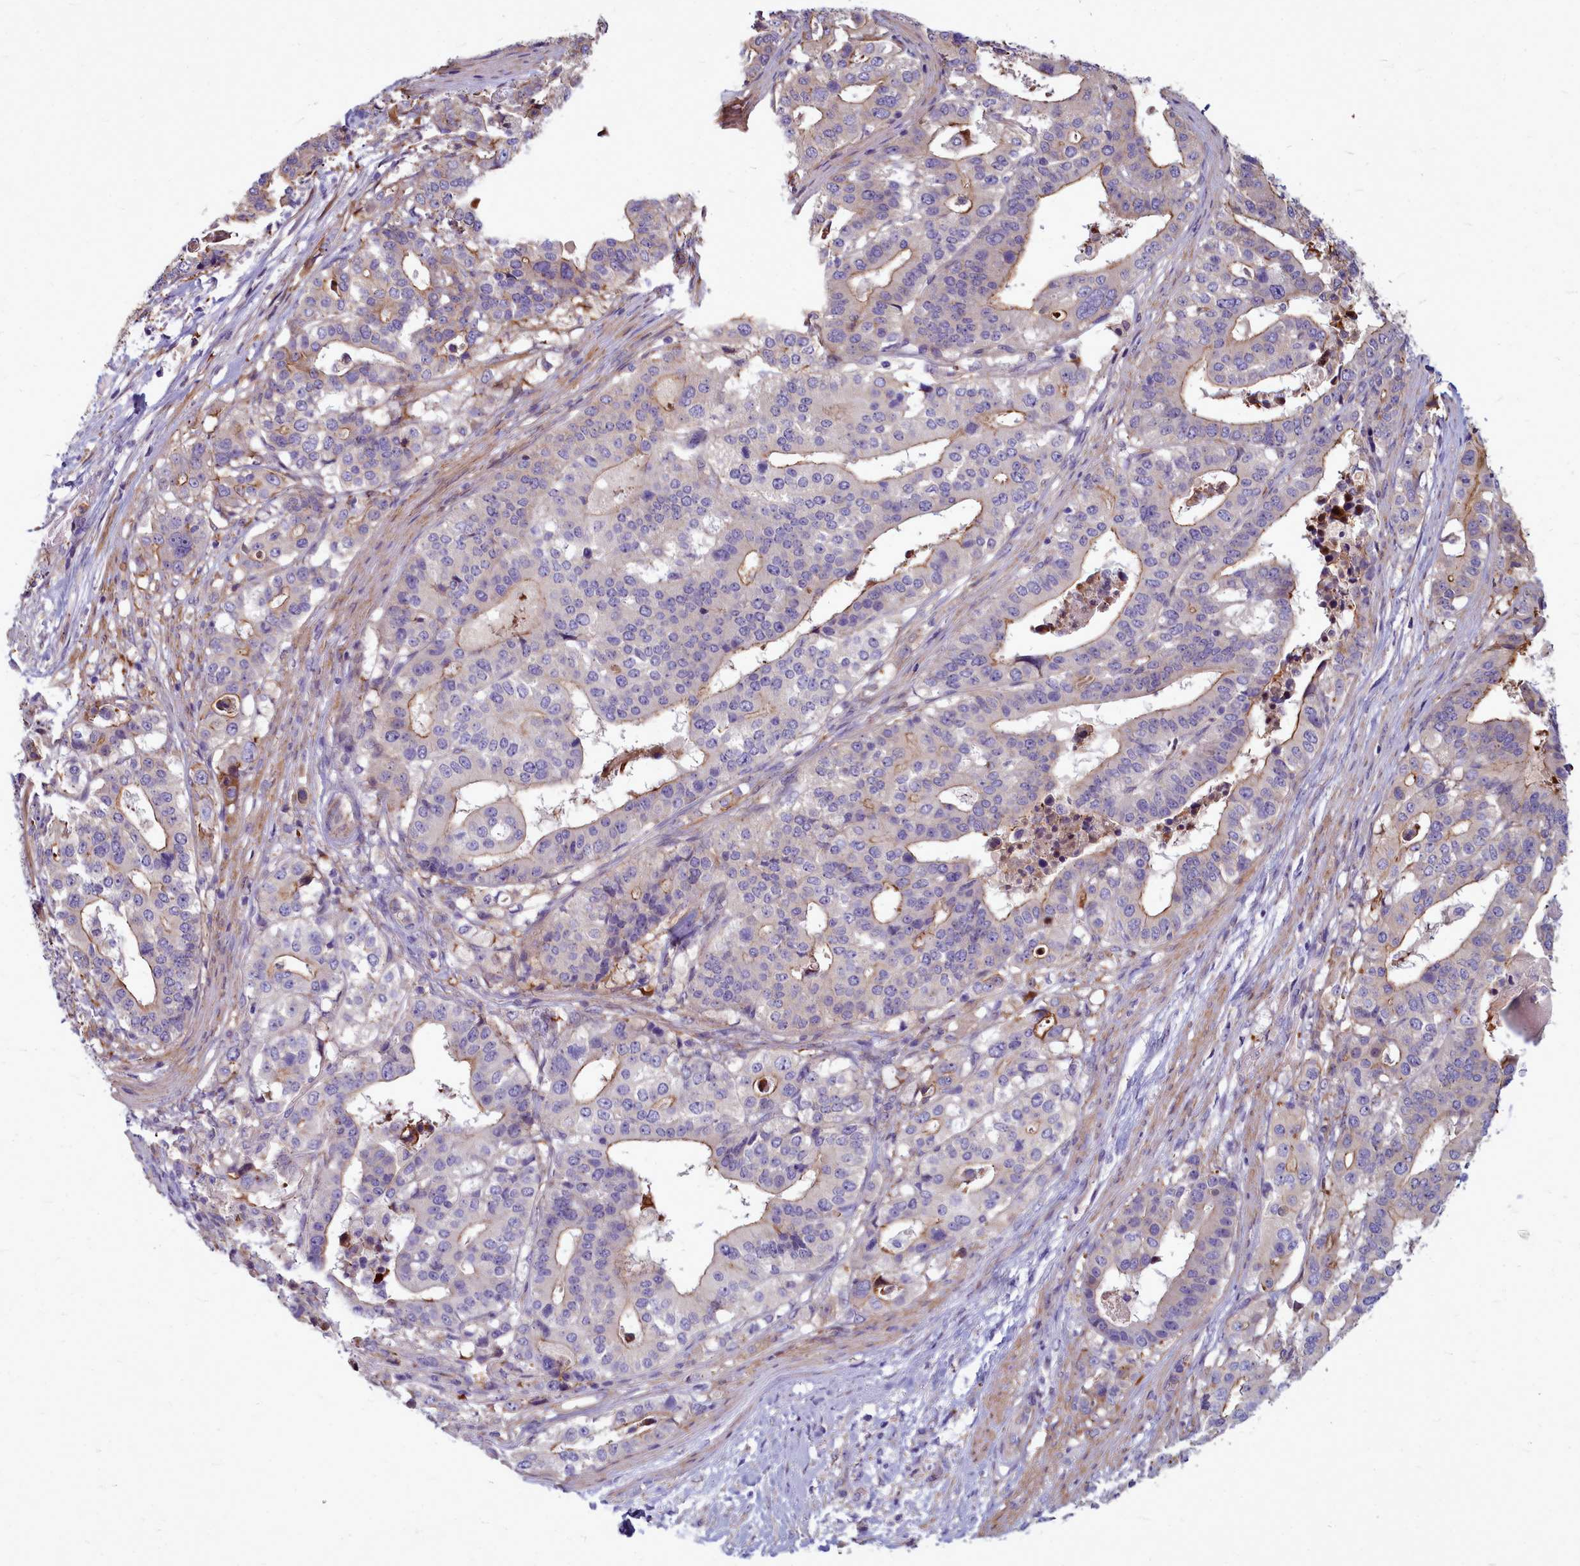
{"staining": {"intensity": "weak", "quantity": "<25%", "location": "cytoplasmic/membranous"}, "tissue": "stomach cancer", "cell_type": "Tumor cells", "image_type": "cancer", "snomed": [{"axis": "morphology", "description": "Adenocarcinoma, NOS"}, {"axis": "topography", "description": "Stomach"}], "caption": "Photomicrograph shows no protein staining in tumor cells of adenocarcinoma (stomach) tissue.", "gene": "TTC5", "patient": {"sex": "male", "age": 48}}